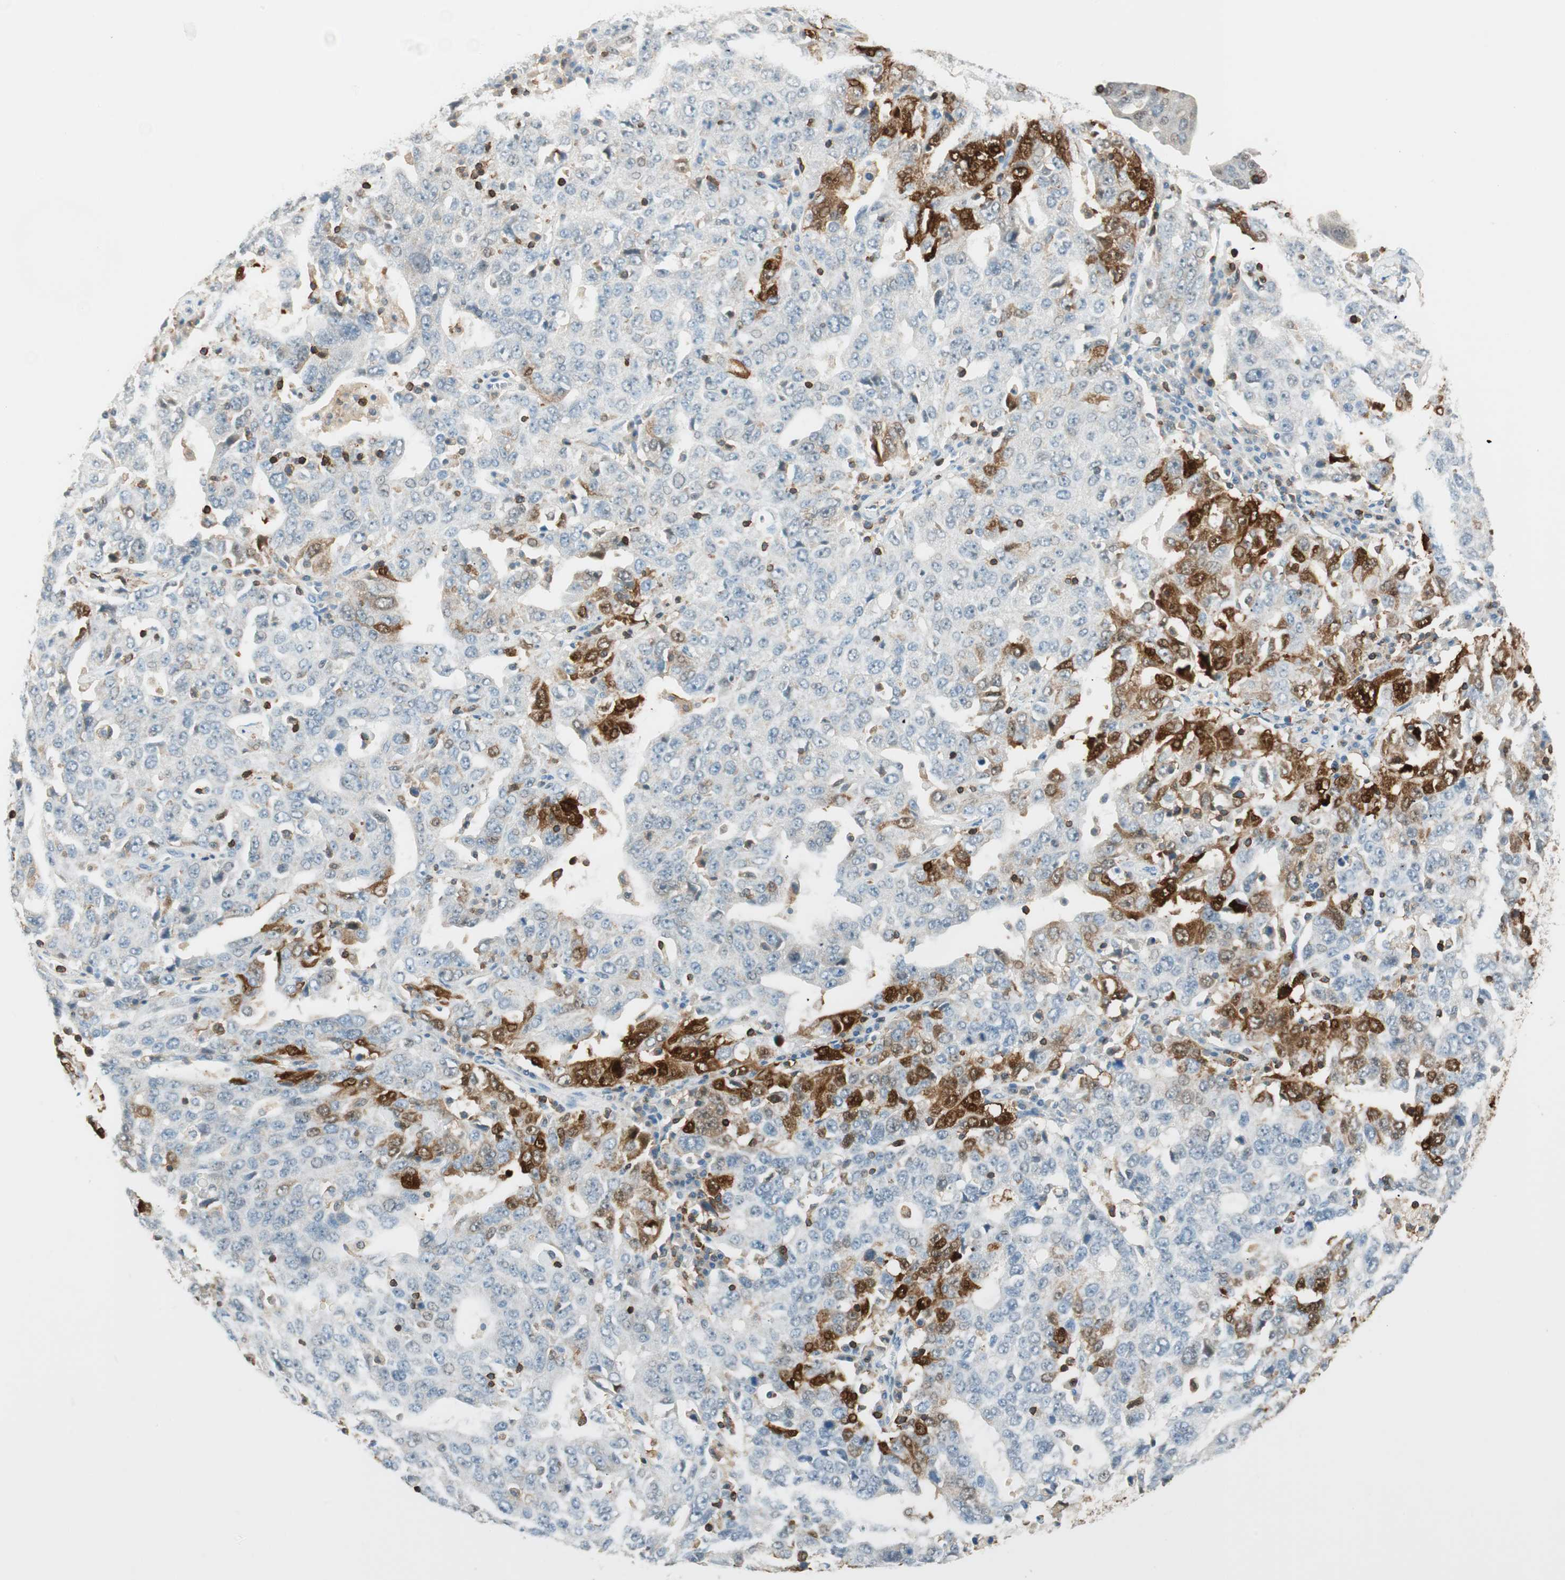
{"staining": {"intensity": "moderate", "quantity": "25%-75%", "location": "cytoplasmic/membranous"}, "tissue": "ovarian cancer", "cell_type": "Tumor cells", "image_type": "cancer", "snomed": [{"axis": "morphology", "description": "Carcinoma, endometroid"}, {"axis": "topography", "description": "Ovary"}], "caption": "DAB immunohistochemical staining of human ovarian cancer shows moderate cytoplasmic/membranous protein staining in approximately 25%-75% of tumor cells. The staining was performed using DAB (3,3'-diaminobenzidine), with brown indicating positive protein expression. Nuclei are stained blue with hematoxylin.", "gene": "HPGD", "patient": {"sex": "female", "age": 62}}